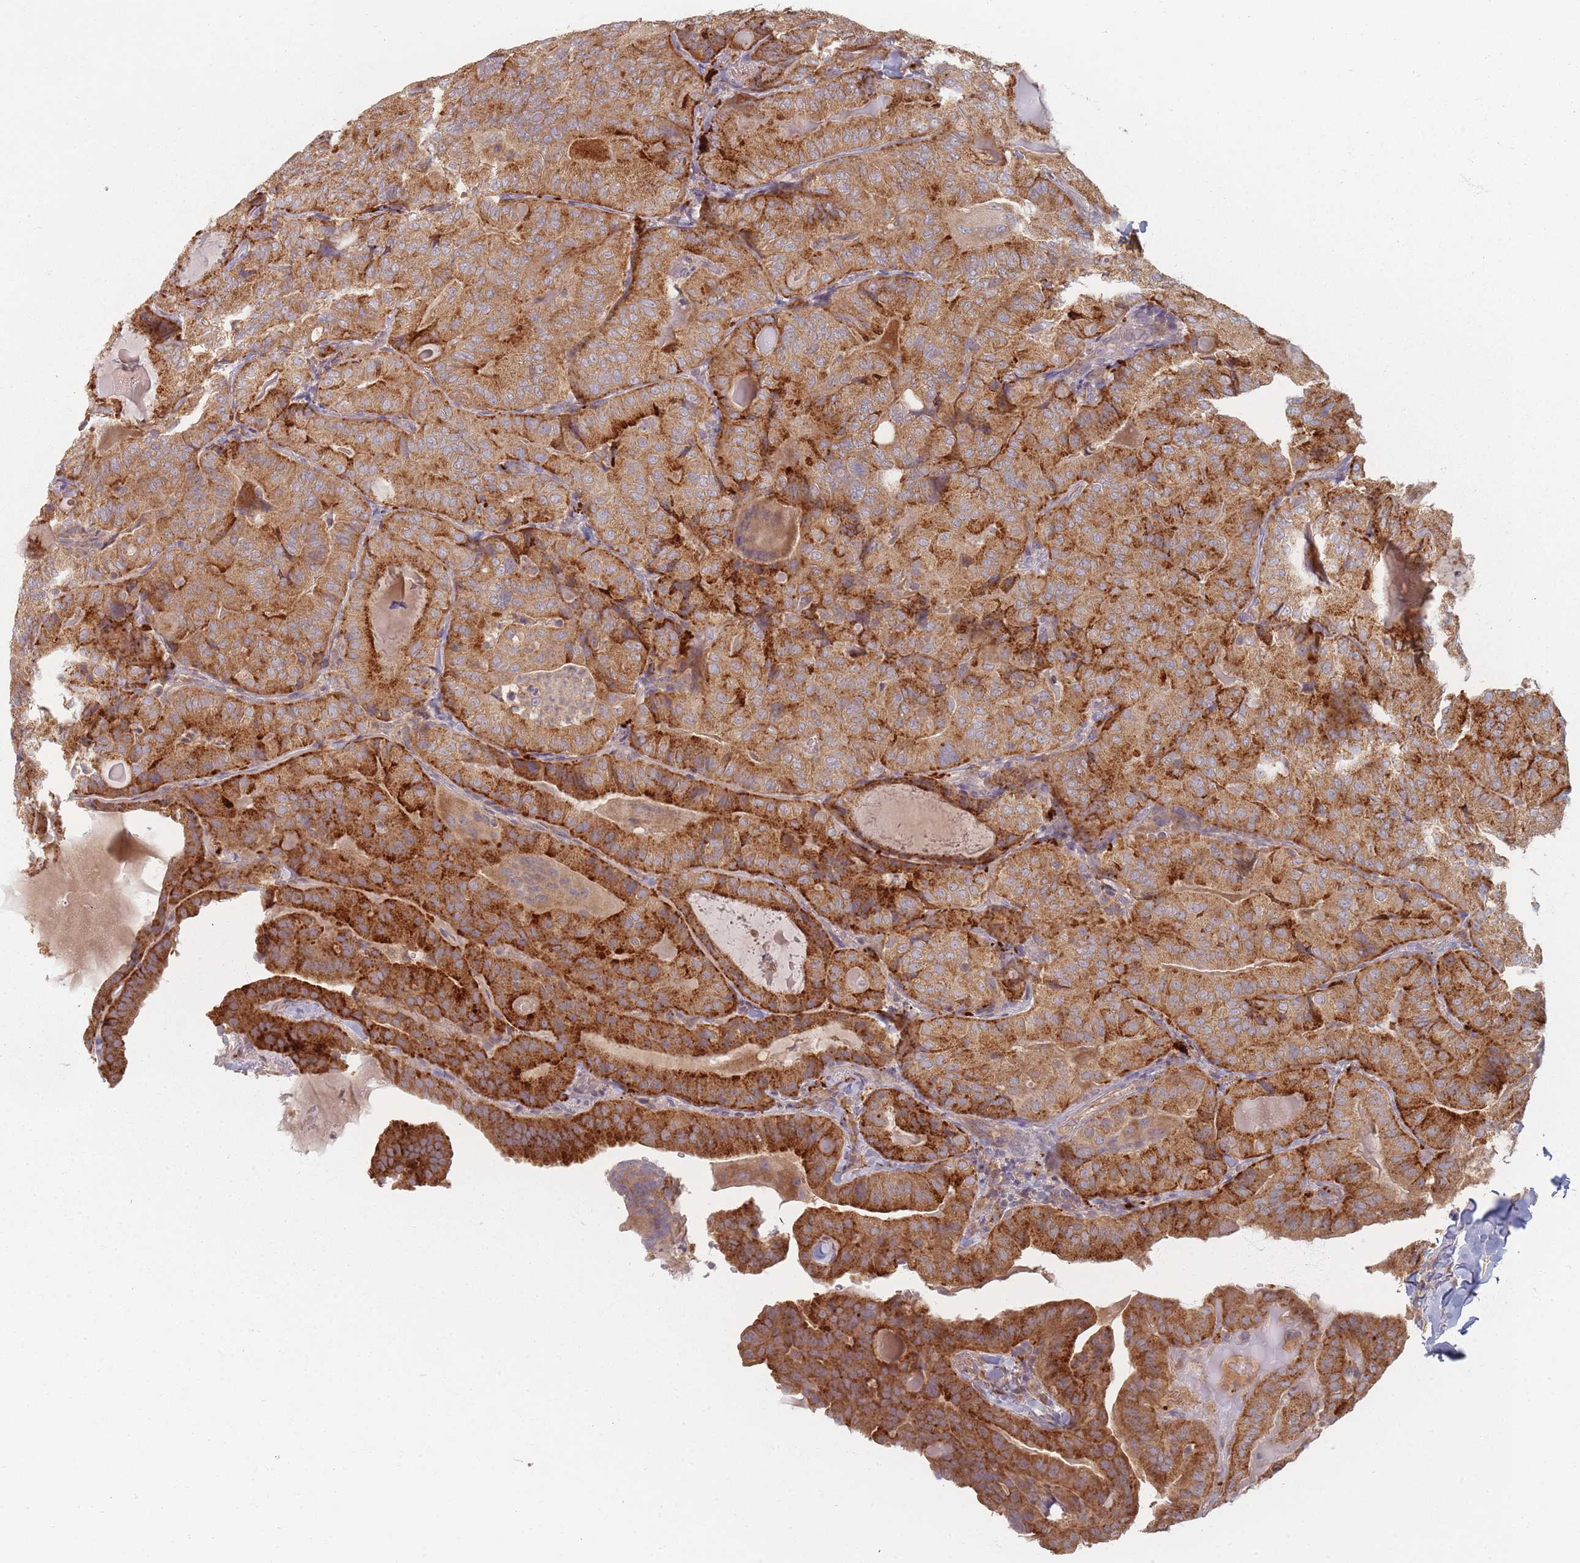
{"staining": {"intensity": "strong", "quantity": ">75%", "location": "cytoplasmic/membranous"}, "tissue": "thyroid cancer", "cell_type": "Tumor cells", "image_type": "cancer", "snomed": [{"axis": "morphology", "description": "Papillary adenocarcinoma, NOS"}, {"axis": "topography", "description": "Thyroid gland"}], "caption": "Protein analysis of thyroid papillary adenocarcinoma tissue exhibits strong cytoplasmic/membranous positivity in approximately >75% of tumor cells.", "gene": "SLC35F3", "patient": {"sex": "female", "age": 68}}